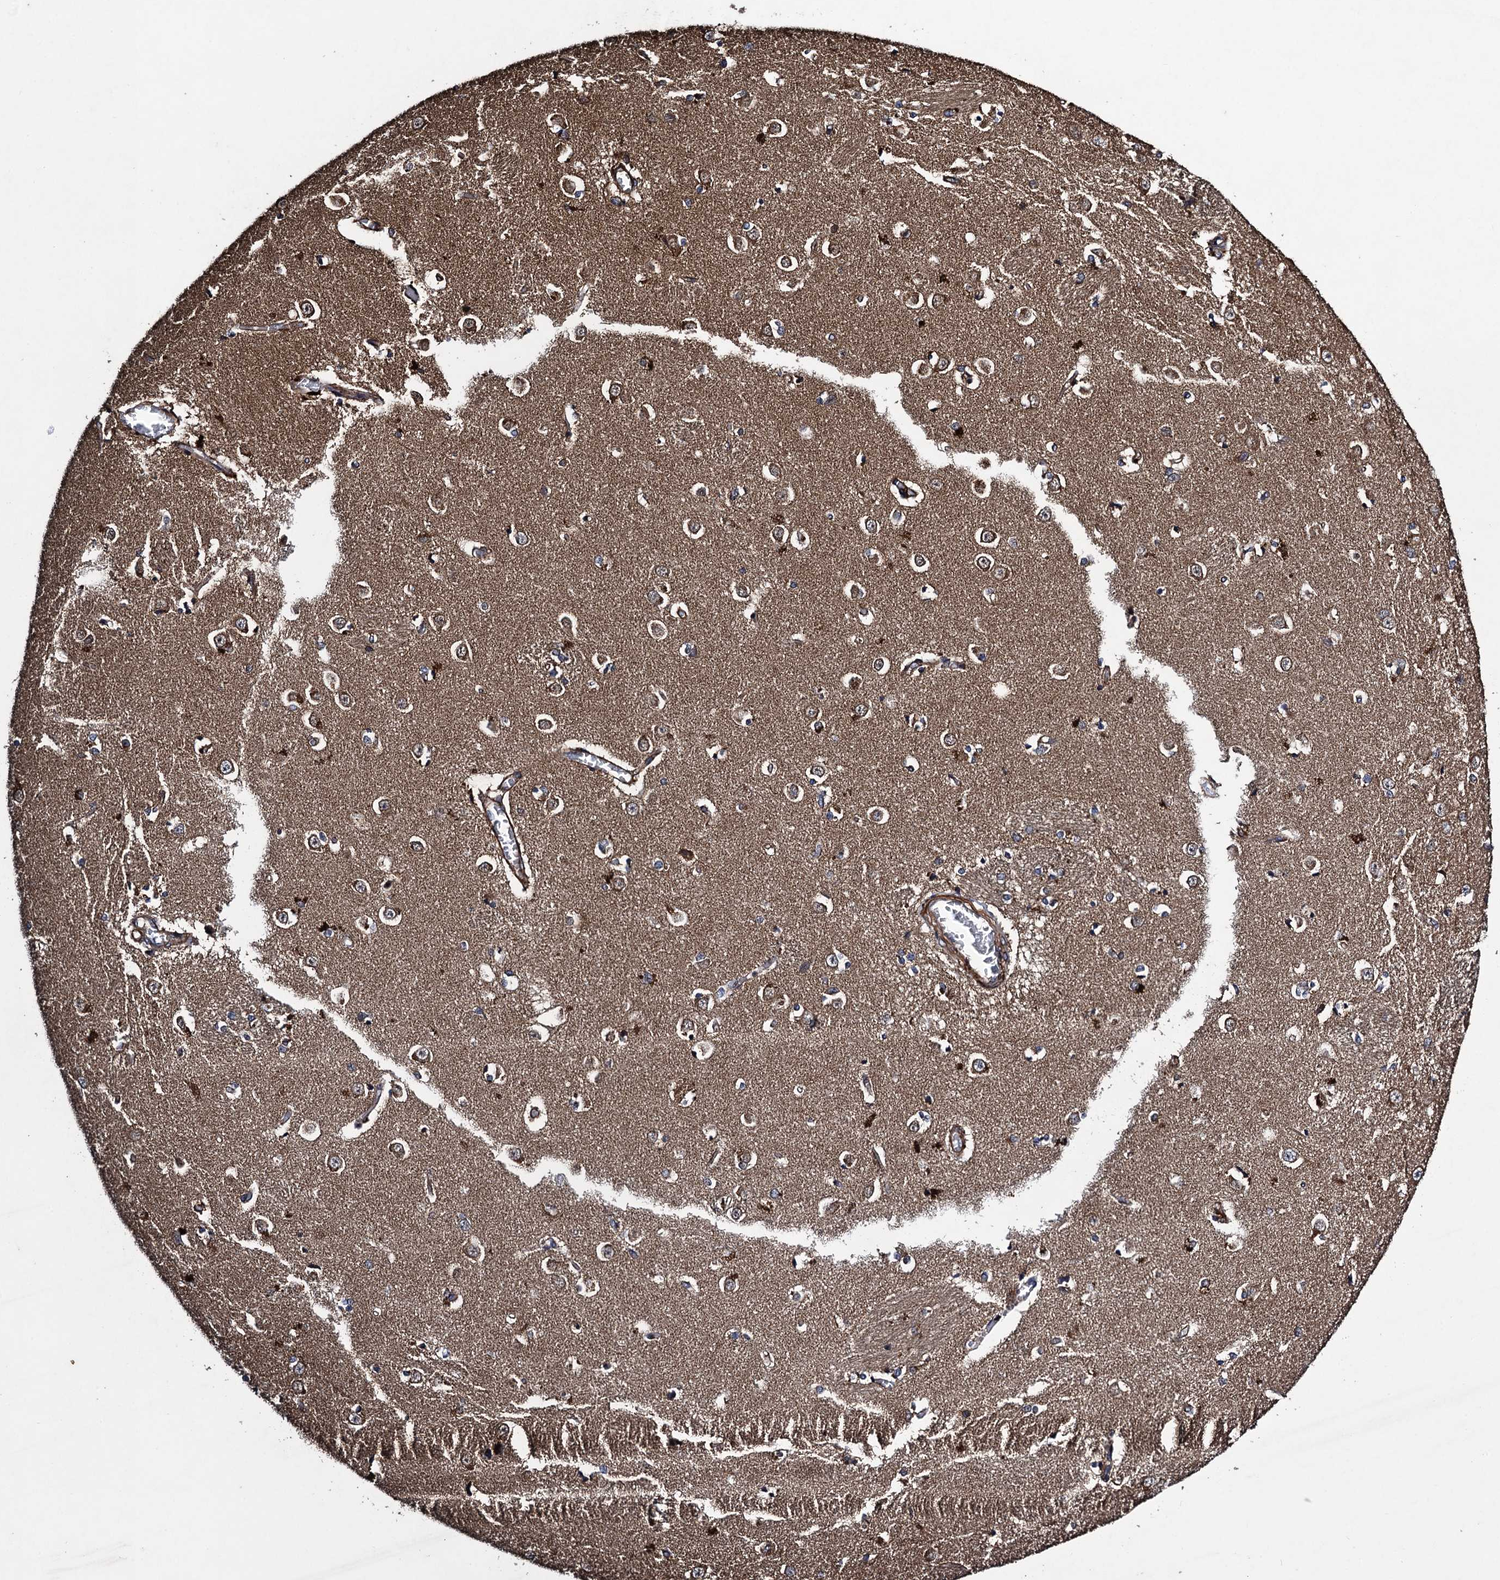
{"staining": {"intensity": "moderate", "quantity": "<25%", "location": "cytoplasmic/membranous"}, "tissue": "caudate", "cell_type": "Glial cells", "image_type": "normal", "snomed": [{"axis": "morphology", "description": "Normal tissue, NOS"}, {"axis": "topography", "description": "Lateral ventricle wall"}], "caption": "Immunohistochemistry (IHC) of benign caudate demonstrates low levels of moderate cytoplasmic/membranous expression in approximately <25% of glial cells.", "gene": "CNTN5", "patient": {"sex": "male", "age": 37}}